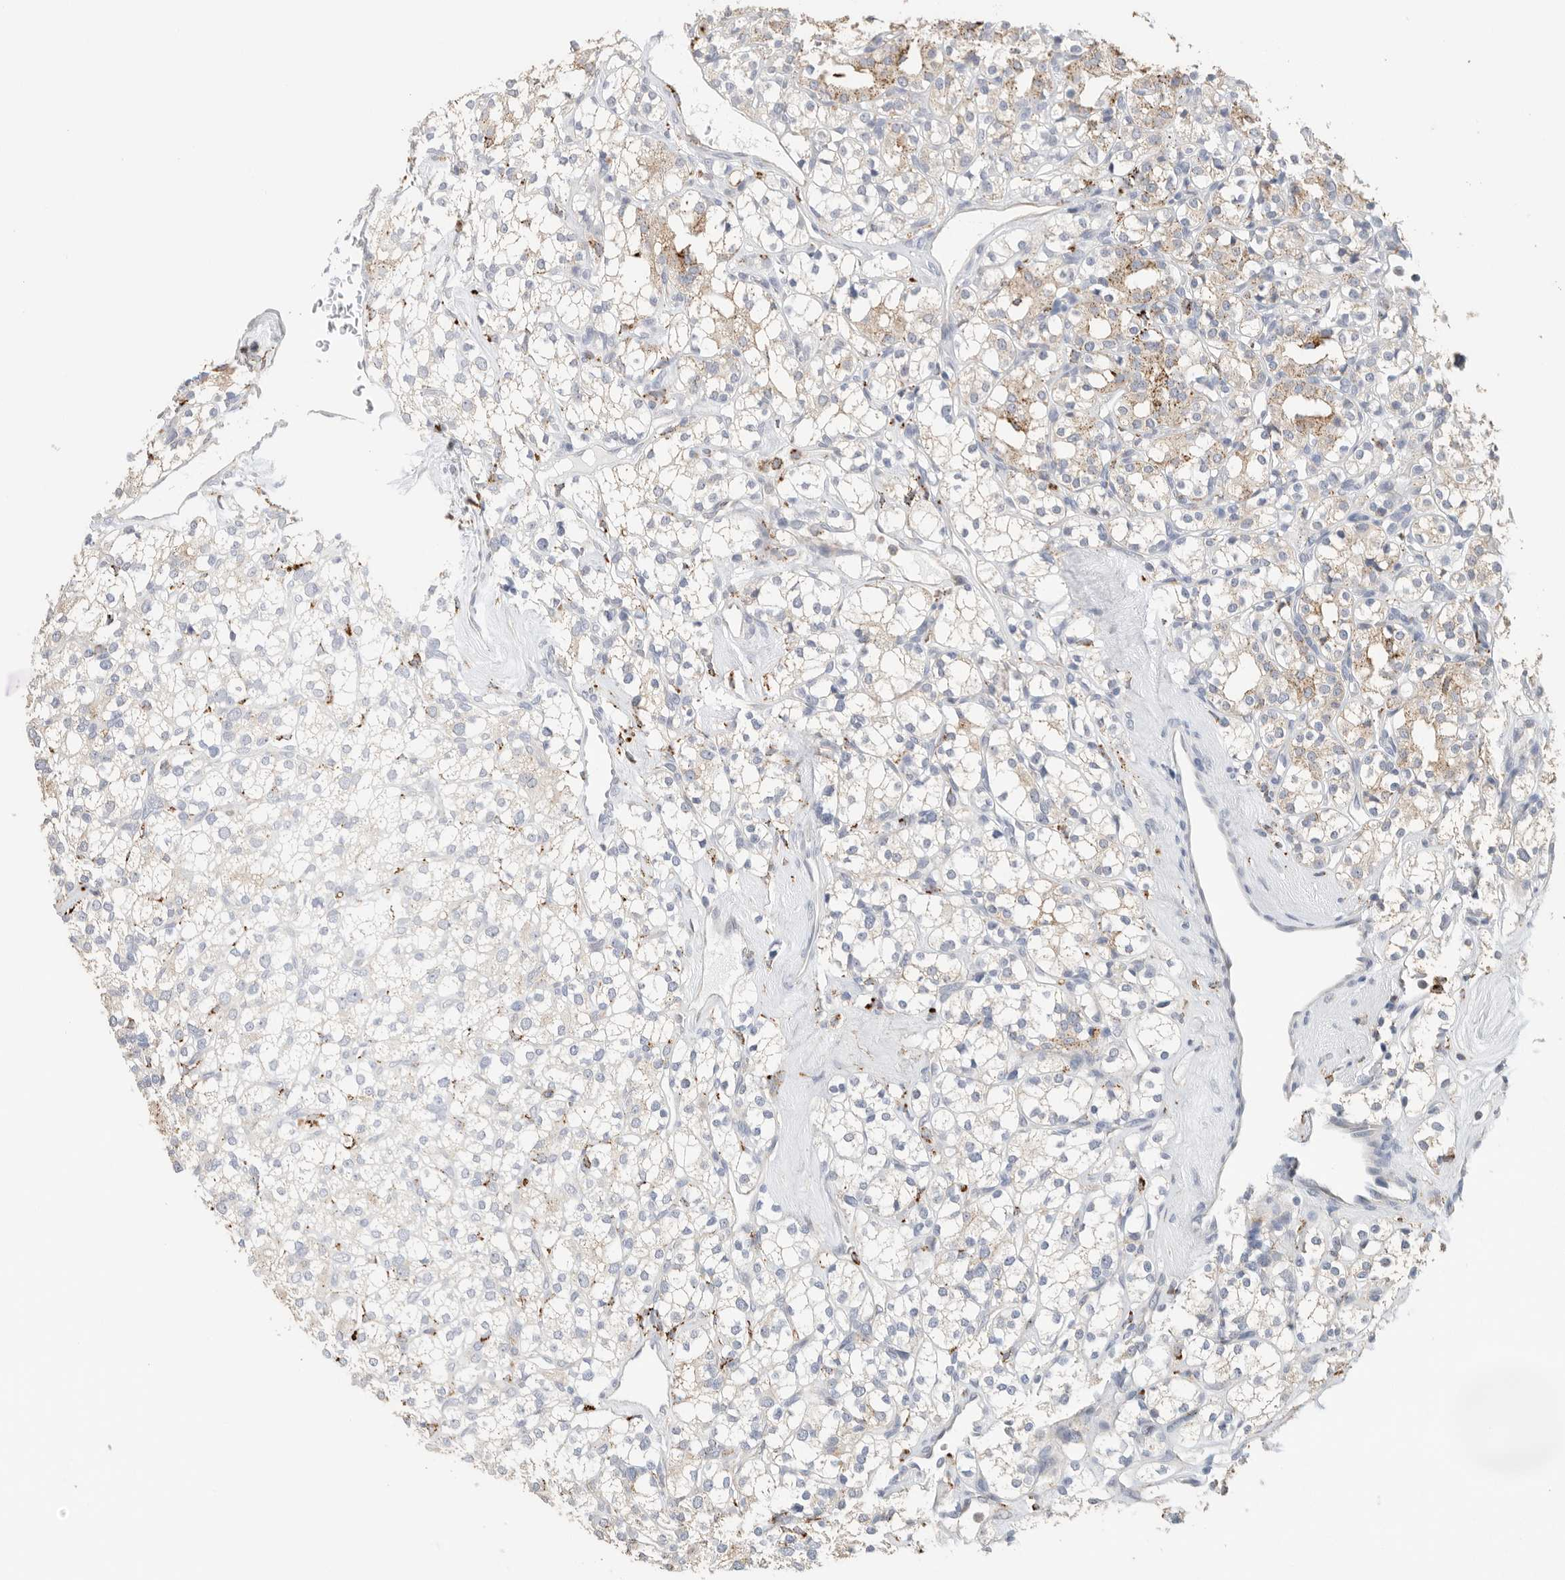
{"staining": {"intensity": "moderate", "quantity": "<25%", "location": "cytoplasmic/membranous"}, "tissue": "renal cancer", "cell_type": "Tumor cells", "image_type": "cancer", "snomed": [{"axis": "morphology", "description": "Adenocarcinoma, NOS"}, {"axis": "topography", "description": "Kidney"}], "caption": "DAB (3,3'-diaminobenzidine) immunohistochemical staining of human adenocarcinoma (renal) shows moderate cytoplasmic/membranous protein positivity in about <25% of tumor cells. The protein of interest is shown in brown color, while the nuclei are stained blue.", "gene": "GGH", "patient": {"sex": "male", "age": 77}}